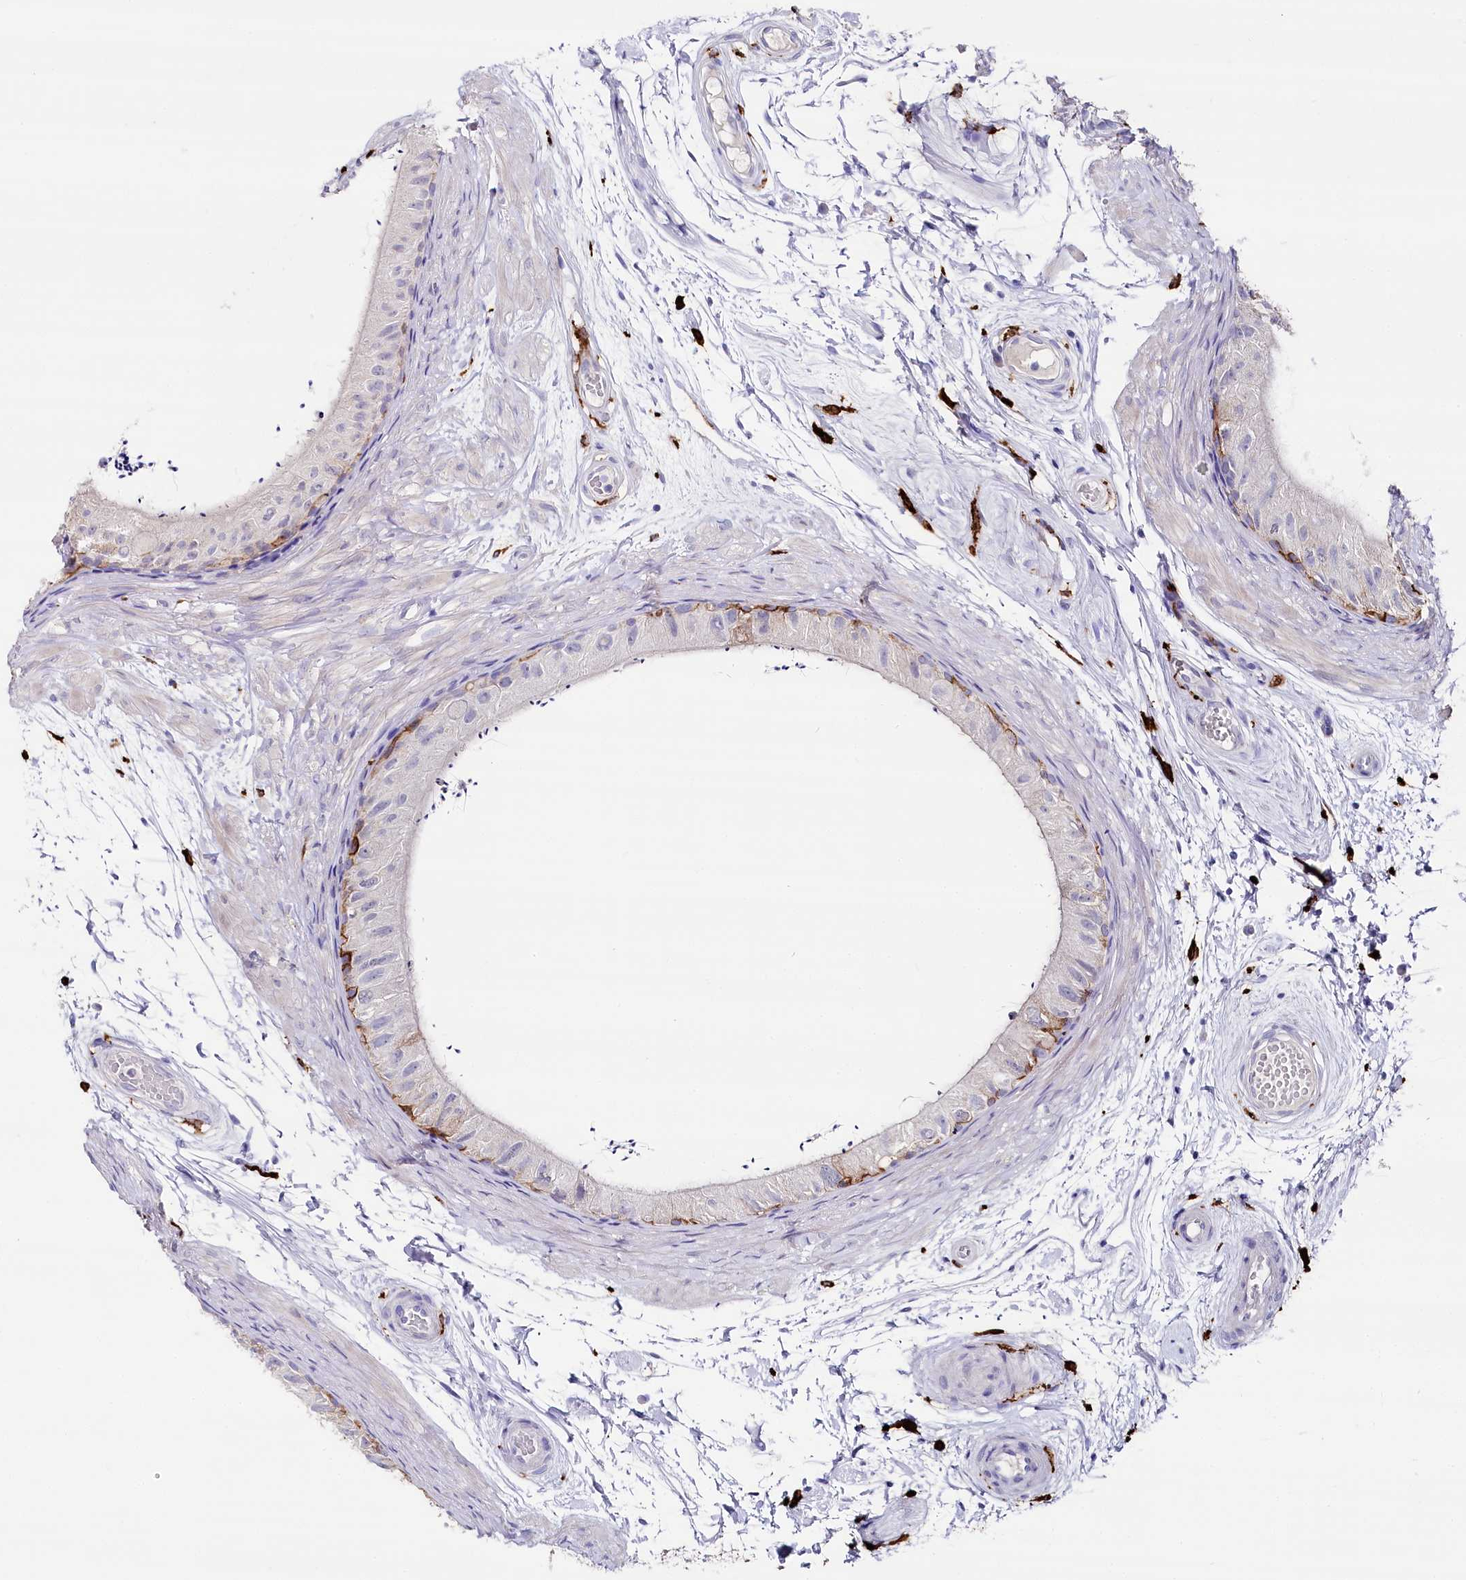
{"staining": {"intensity": "moderate", "quantity": "<25%", "location": "cytoplasmic/membranous"}, "tissue": "epididymis", "cell_type": "Glandular cells", "image_type": "normal", "snomed": [{"axis": "morphology", "description": "Normal tissue, NOS"}, {"axis": "topography", "description": "Epididymis"}], "caption": "A brown stain highlights moderate cytoplasmic/membranous expression of a protein in glandular cells of benign human epididymis.", "gene": "CLEC4M", "patient": {"sex": "male", "age": 50}}